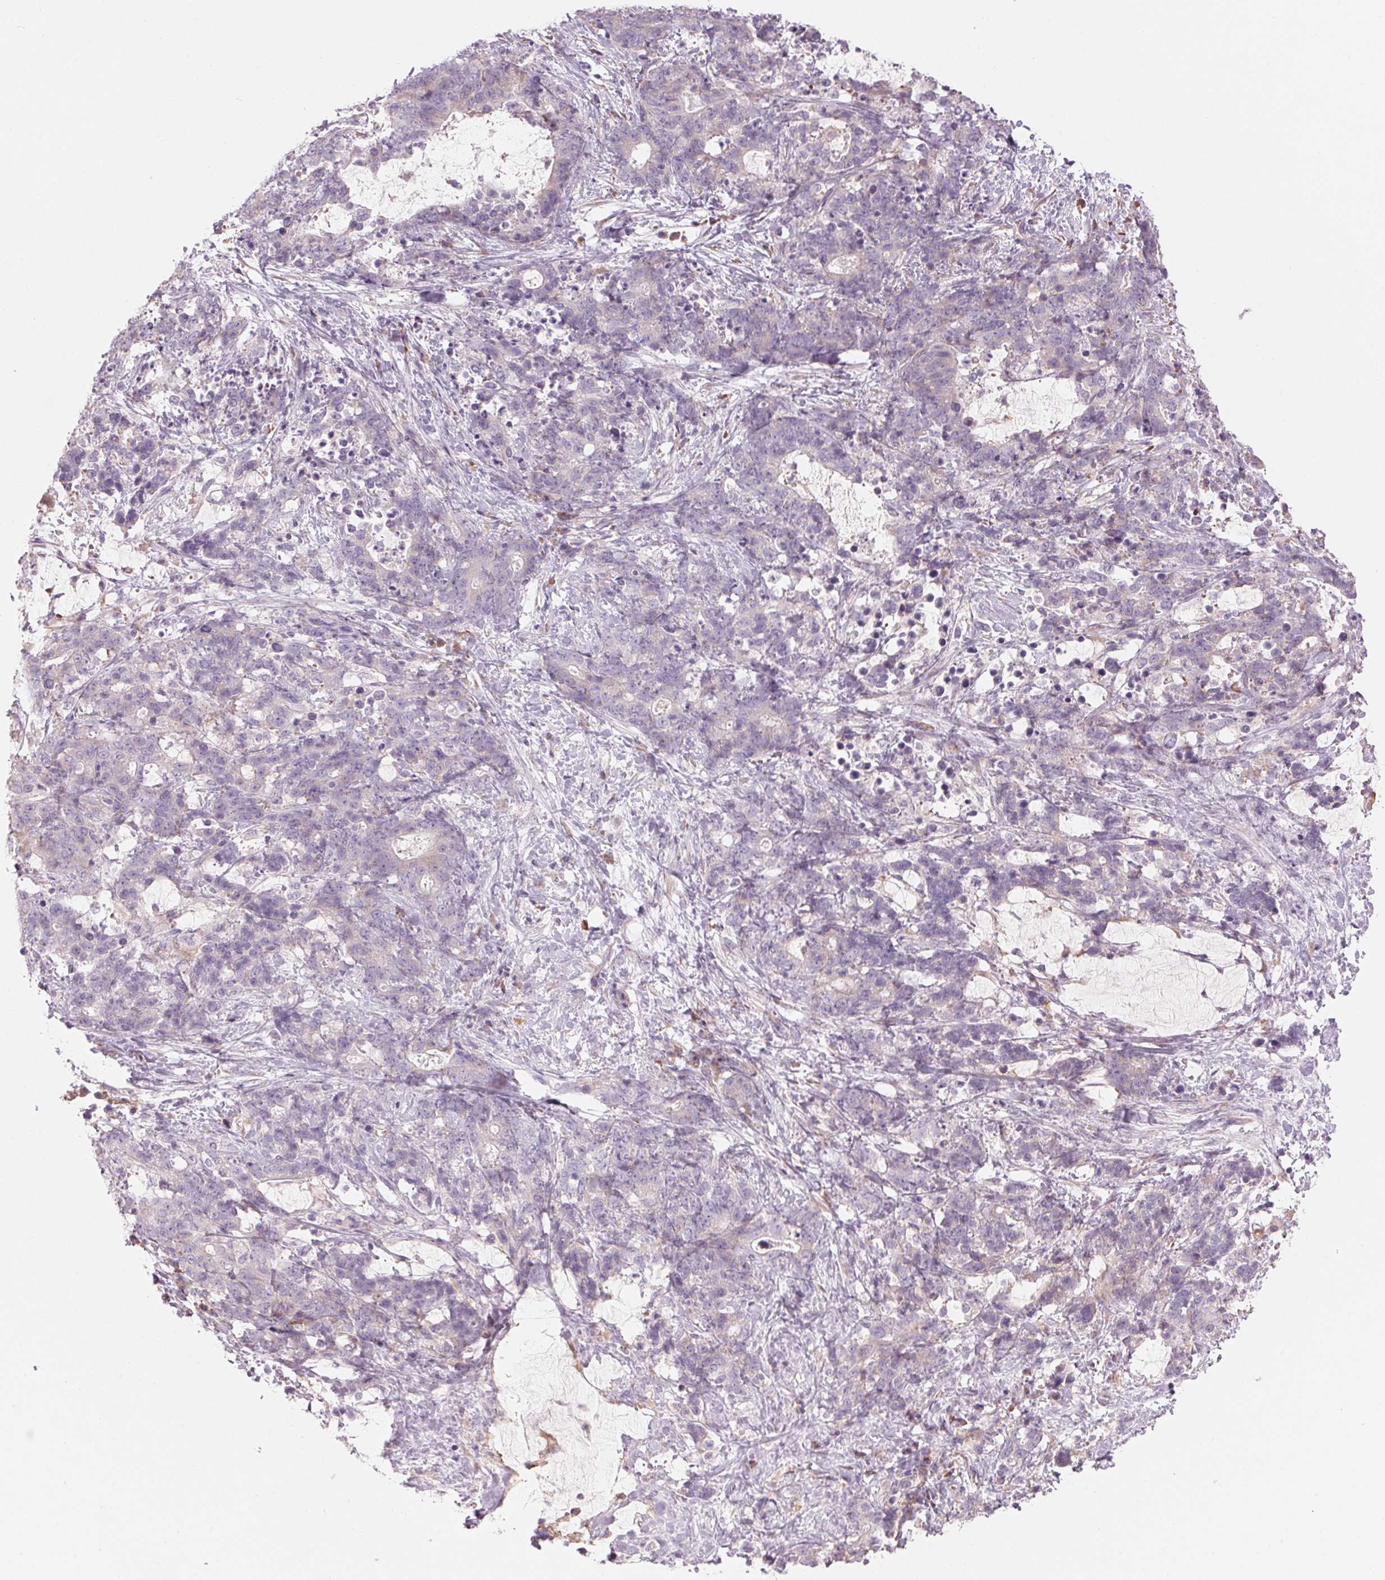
{"staining": {"intensity": "negative", "quantity": "none", "location": "none"}, "tissue": "stomach cancer", "cell_type": "Tumor cells", "image_type": "cancer", "snomed": [{"axis": "morphology", "description": "Normal tissue, NOS"}, {"axis": "morphology", "description": "Adenocarcinoma, NOS"}, {"axis": "topography", "description": "Stomach"}], "caption": "This is a image of immunohistochemistry (IHC) staining of adenocarcinoma (stomach), which shows no expression in tumor cells.", "gene": "GNMT", "patient": {"sex": "female", "age": 64}}